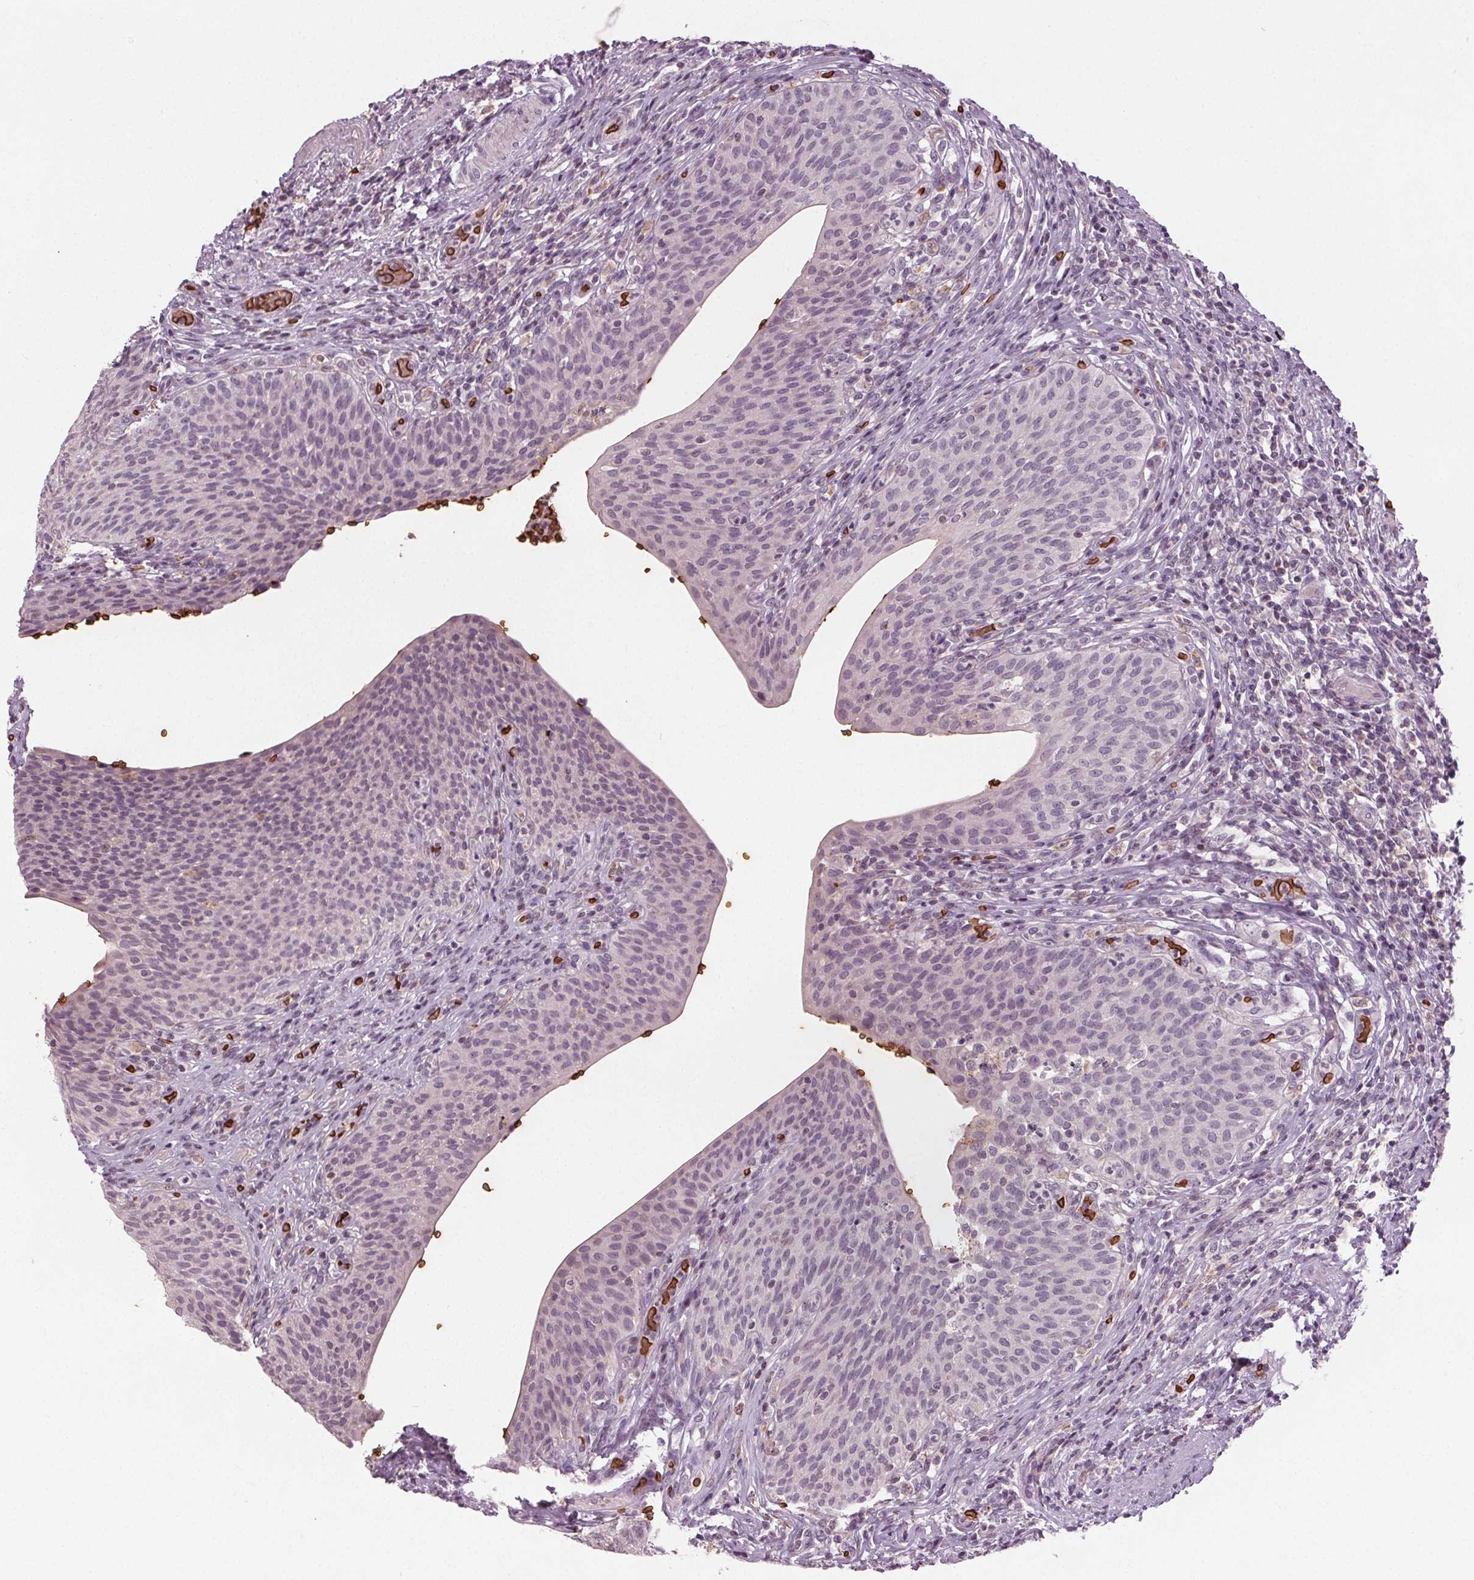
{"staining": {"intensity": "negative", "quantity": "none", "location": "none"}, "tissue": "urinary bladder", "cell_type": "Urothelial cells", "image_type": "normal", "snomed": [{"axis": "morphology", "description": "Normal tissue, NOS"}, {"axis": "topography", "description": "Urinary bladder"}, {"axis": "topography", "description": "Peripheral nerve tissue"}], "caption": "Immunohistochemical staining of benign human urinary bladder reveals no significant expression in urothelial cells.", "gene": "SLC4A1", "patient": {"sex": "male", "age": 66}}